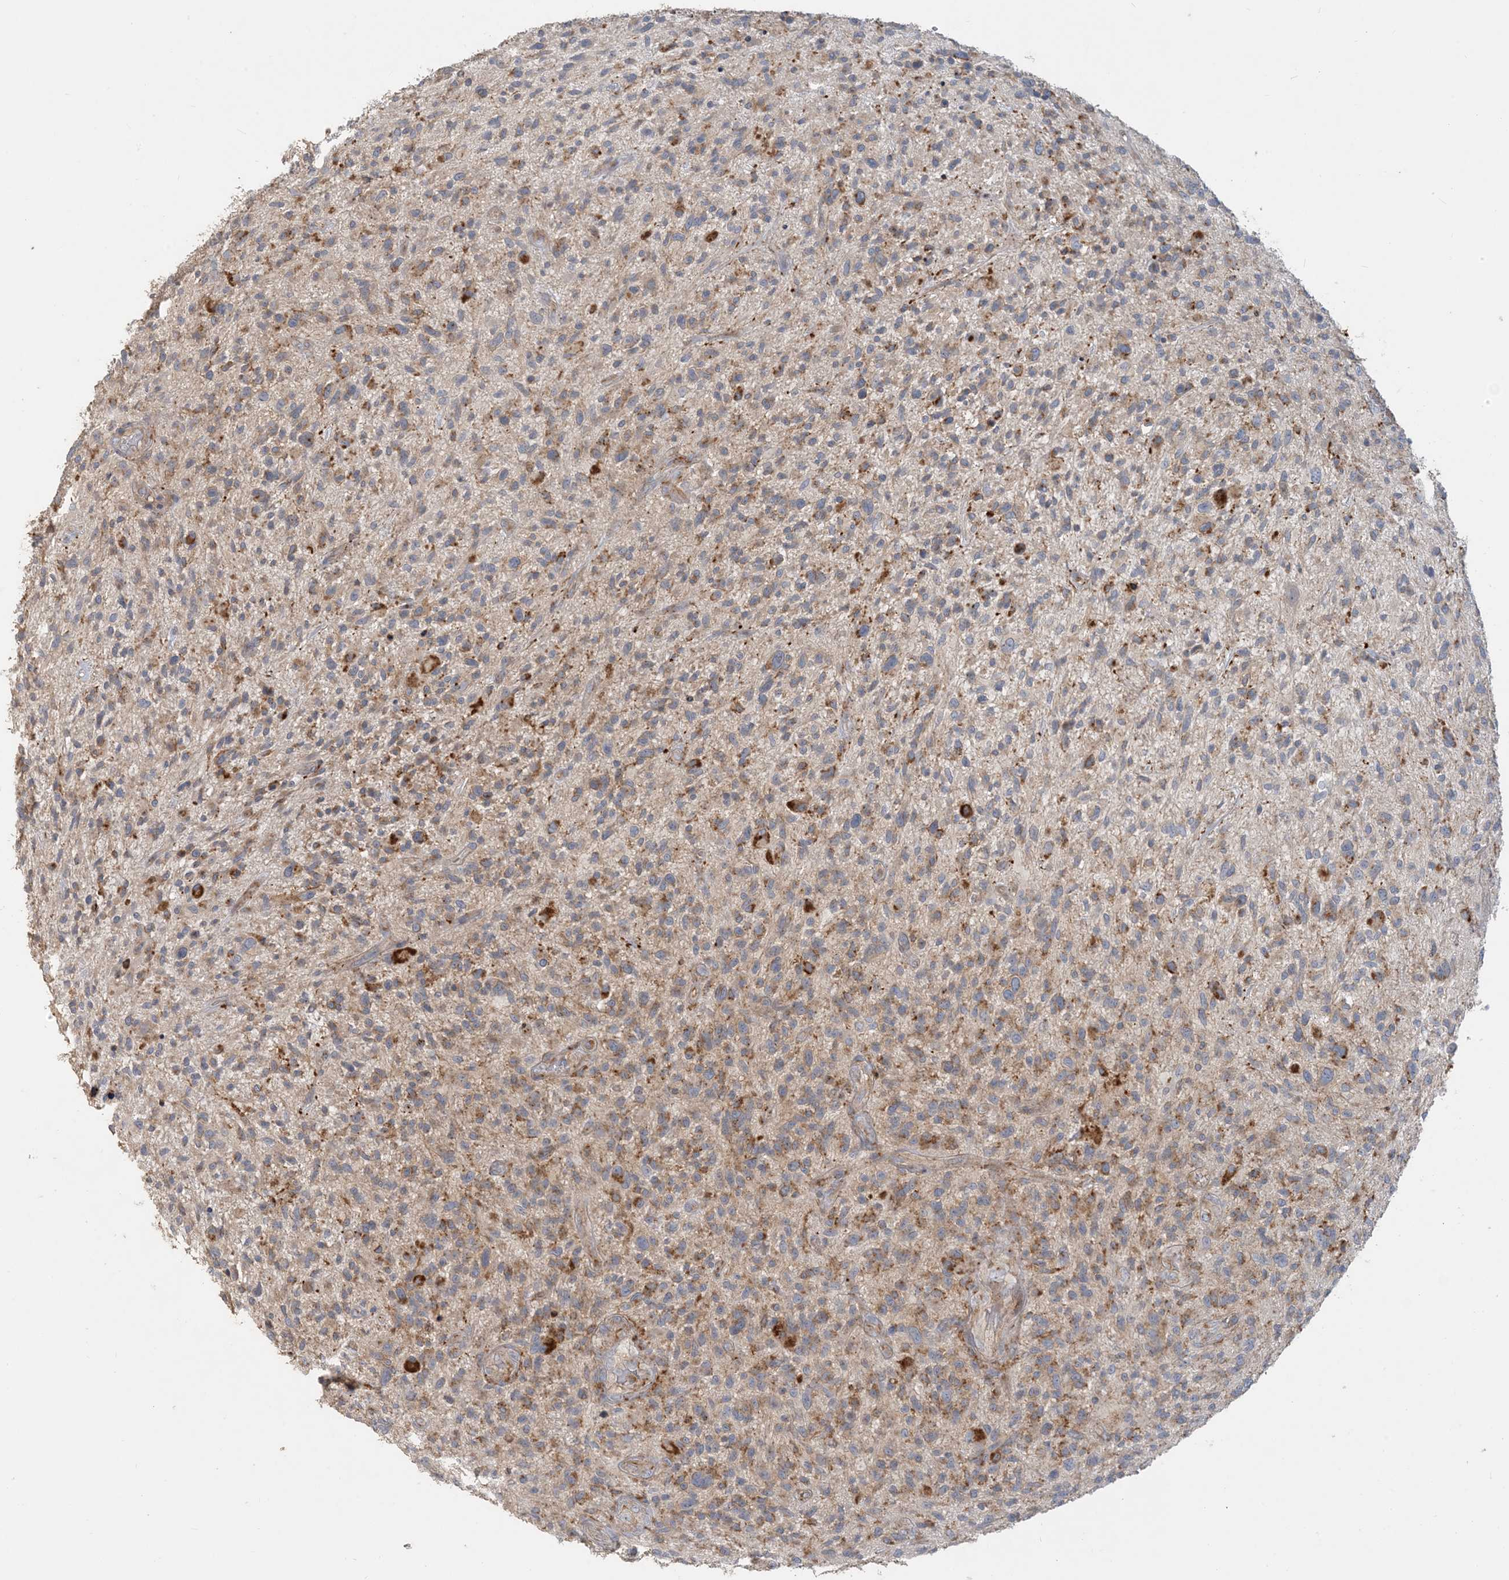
{"staining": {"intensity": "moderate", "quantity": ">75%", "location": "cytoplasmic/membranous"}, "tissue": "glioma", "cell_type": "Tumor cells", "image_type": "cancer", "snomed": [{"axis": "morphology", "description": "Glioma, malignant, High grade"}, {"axis": "topography", "description": "Brain"}], "caption": "Immunohistochemistry (IHC) of high-grade glioma (malignant) demonstrates medium levels of moderate cytoplasmic/membranous staining in about >75% of tumor cells. The staining was performed using DAB to visualize the protein expression in brown, while the nuclei were stained in blue with hematoxylin (Magnification: 20x).", "gene": "SPPL2A", "patient": {"sex": "male", "age": 47}}